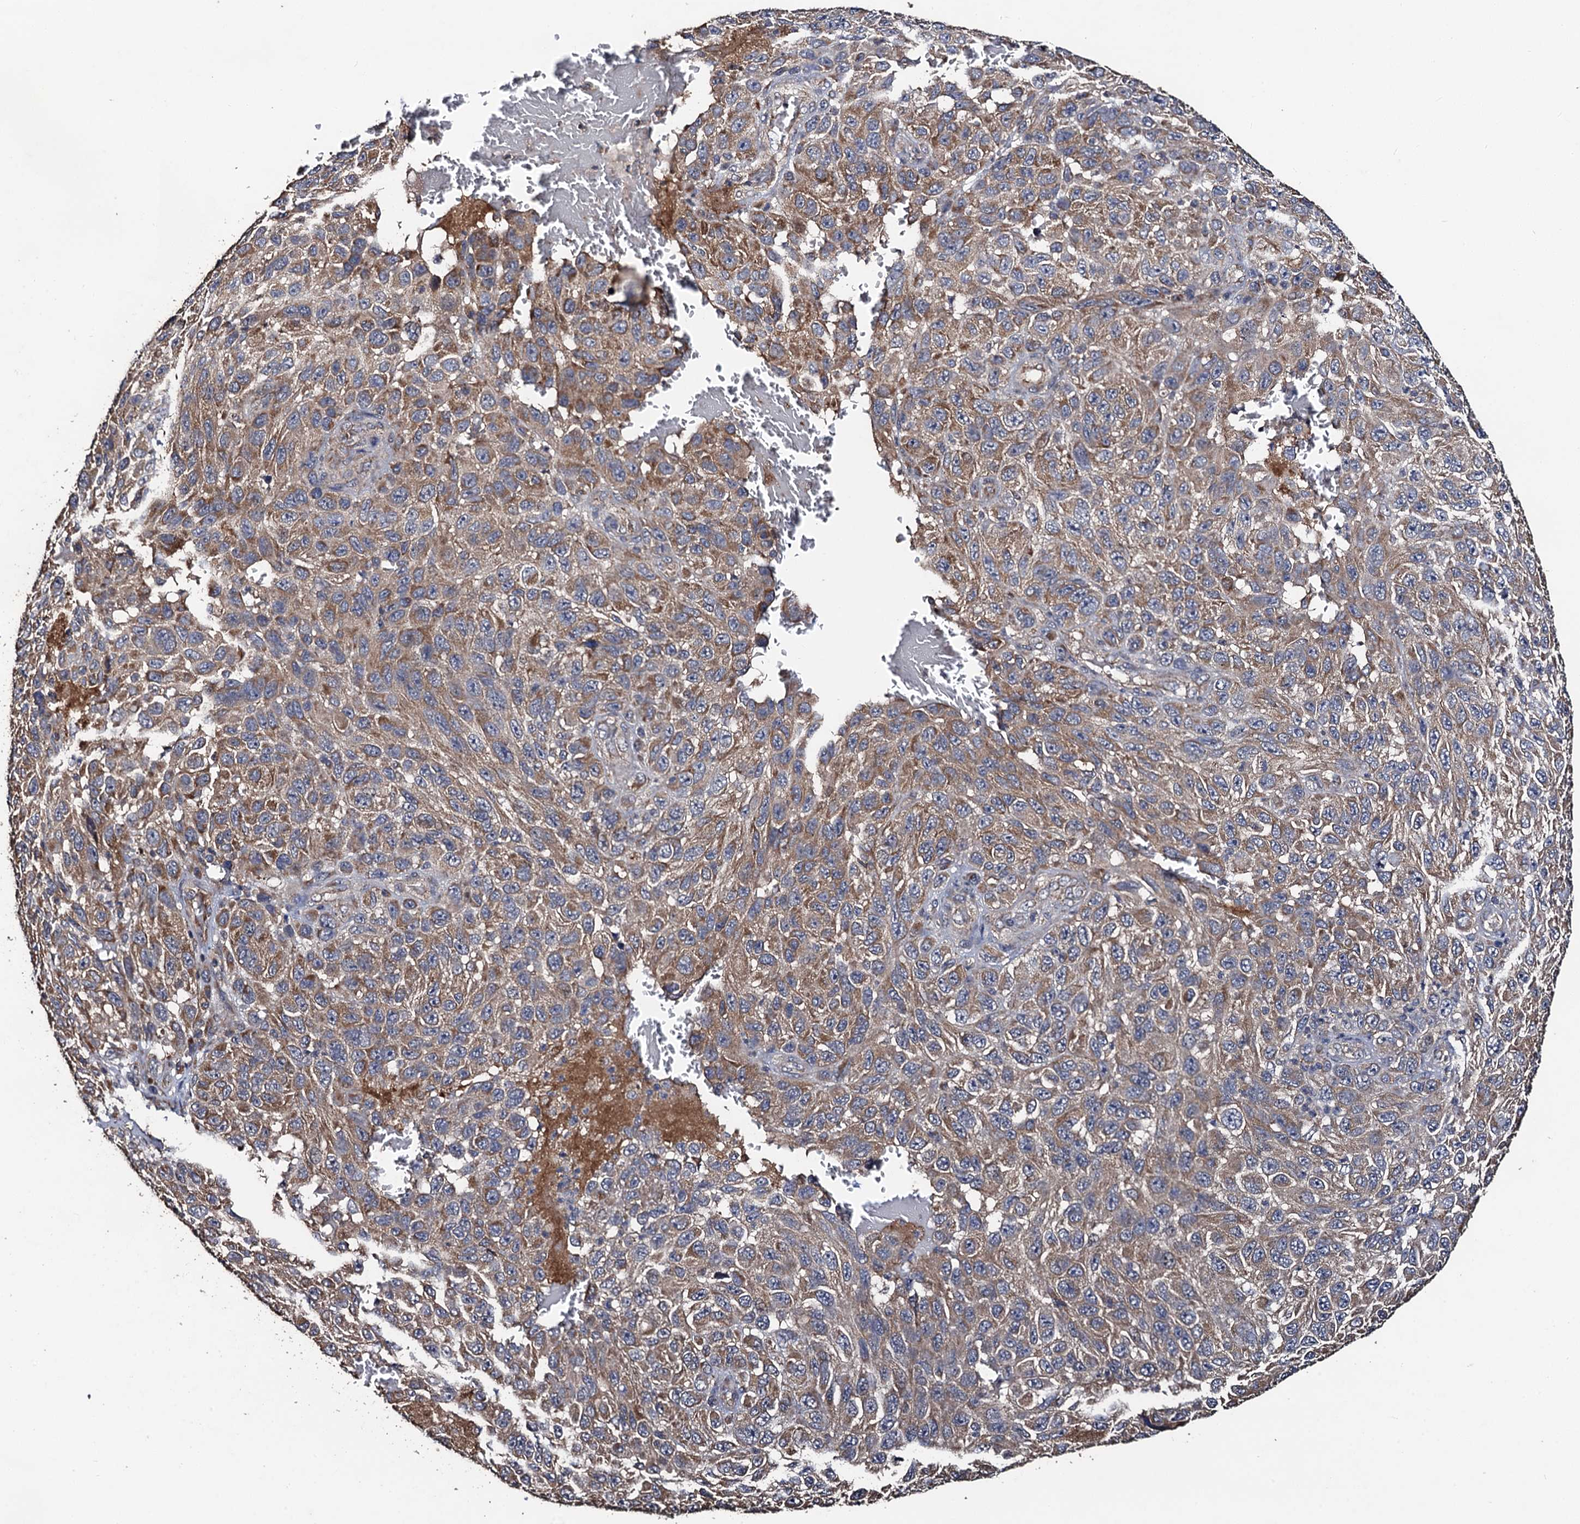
{"staining": {"intensity": "moderate", "quantity": ">75%", "location": "cytoplasmic/membranous"}, "tissue": "melanoma", "cell_type": "Tumor cells", "image_type": "cancer", "snomed": [{"axis": "morphology", "description": "Normal tissue, NOS"}, {"axis": "morphology", "description": "Malignant melanoma, NOS"}, {"axis": "topography", "description": "Skin"}], "caption": "DAB immunohistochemical staining of human melanoma shows moderate cytoplasmic/membranous protein positivity in about >75% of tumor cells. Ihc stains the protein in brown and the nuclei are stained blue.", "gene": "PPTC7", "patient": {"sex": "female", "age": 96}}